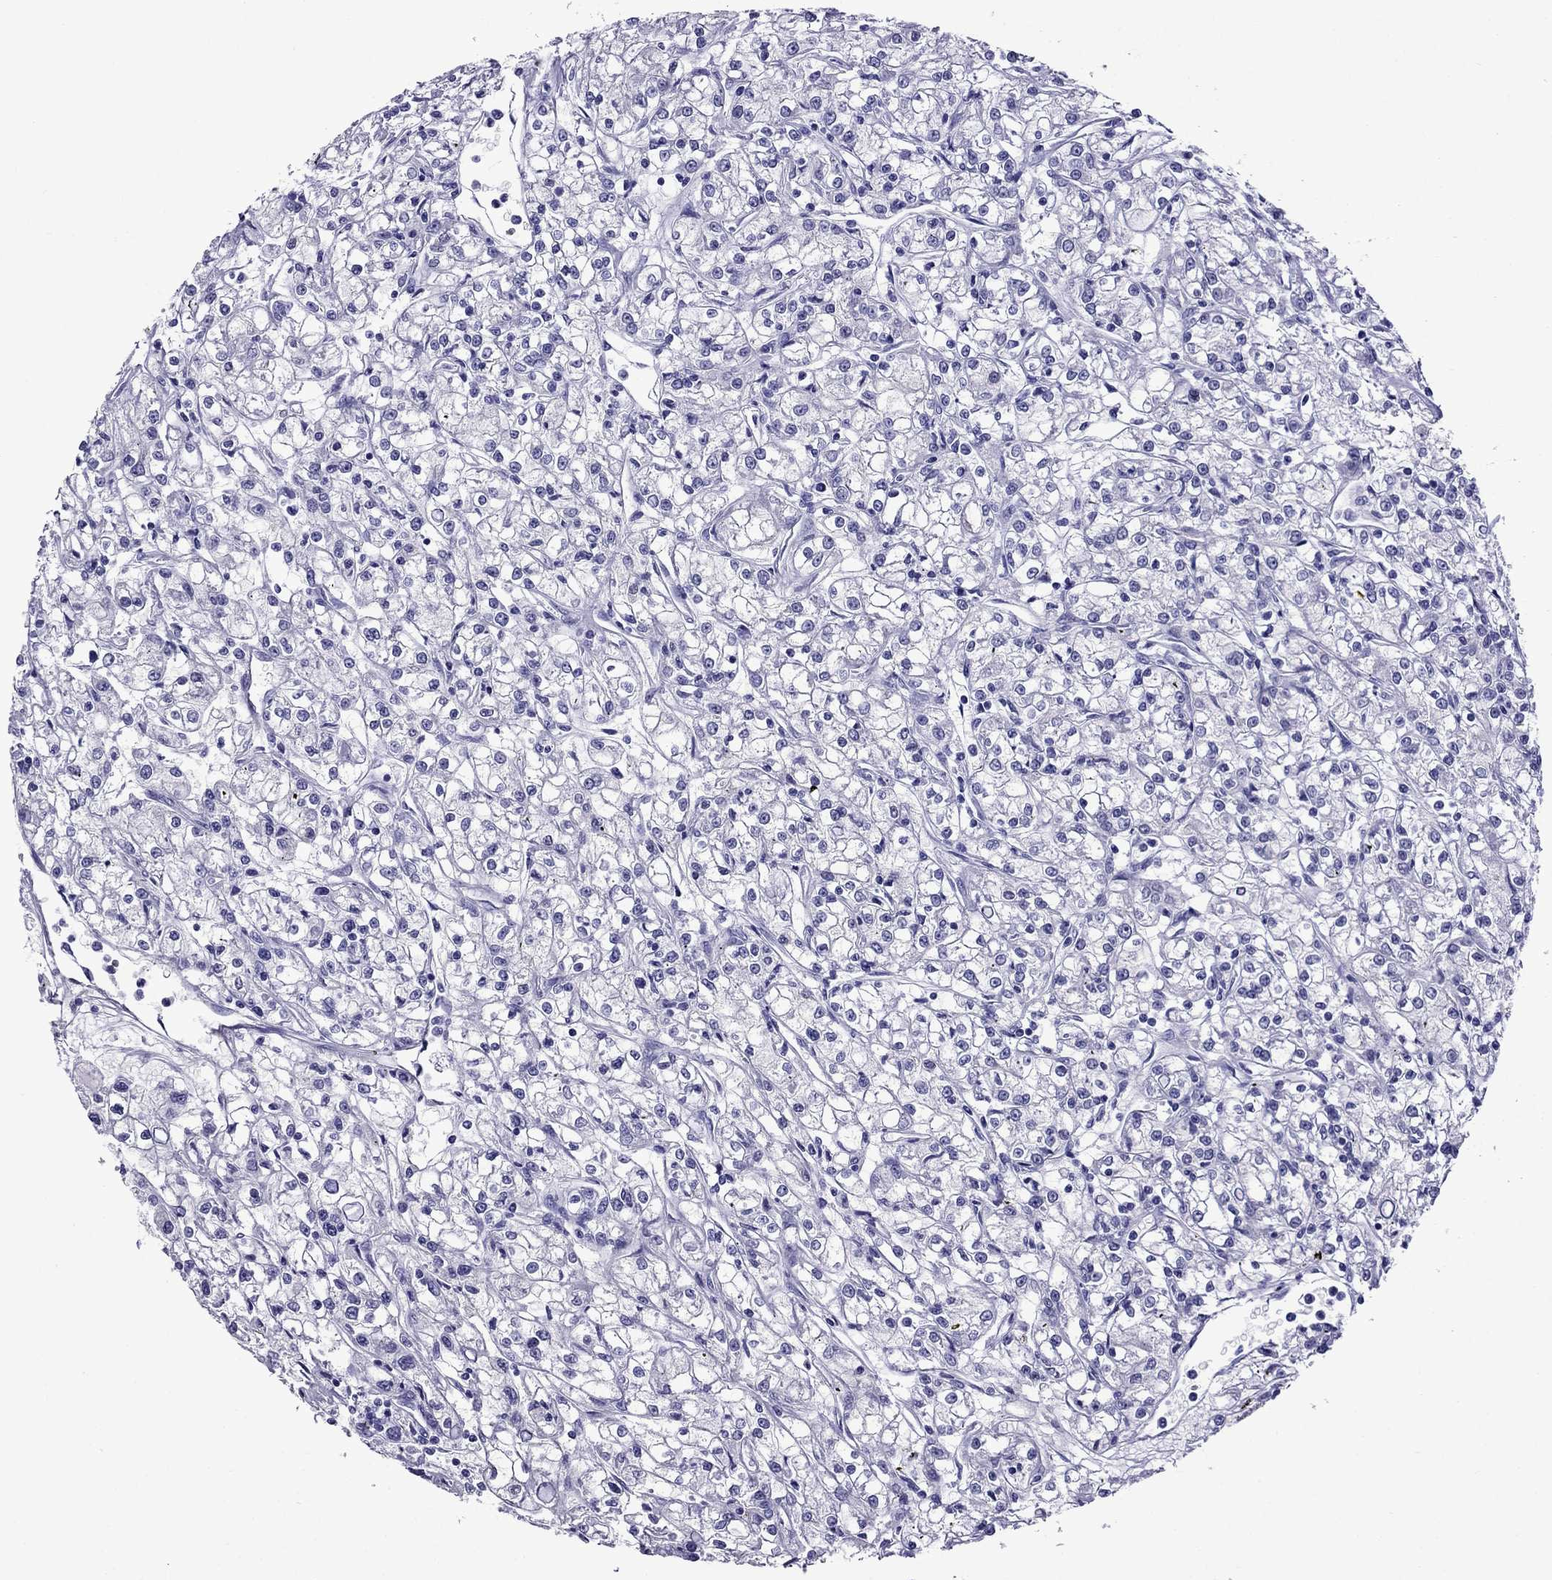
{"staining": {"intensity": "negative", "quantity": "none", "location": "none"}, "tissue": "renal cancer", "cell_type": "Tumor cells", "image_type": "cancer", "snomed": [{"axis": "morphology", "description": "Adenocarcinoma, NOS"}, {"axis": "topography", "description": "Kidney"}], "caption": "Tumor cells are negative for protein expression in human renal cancer.", "gene": "CRYBA1", "patient": {"sex": "female", "age": 59}}